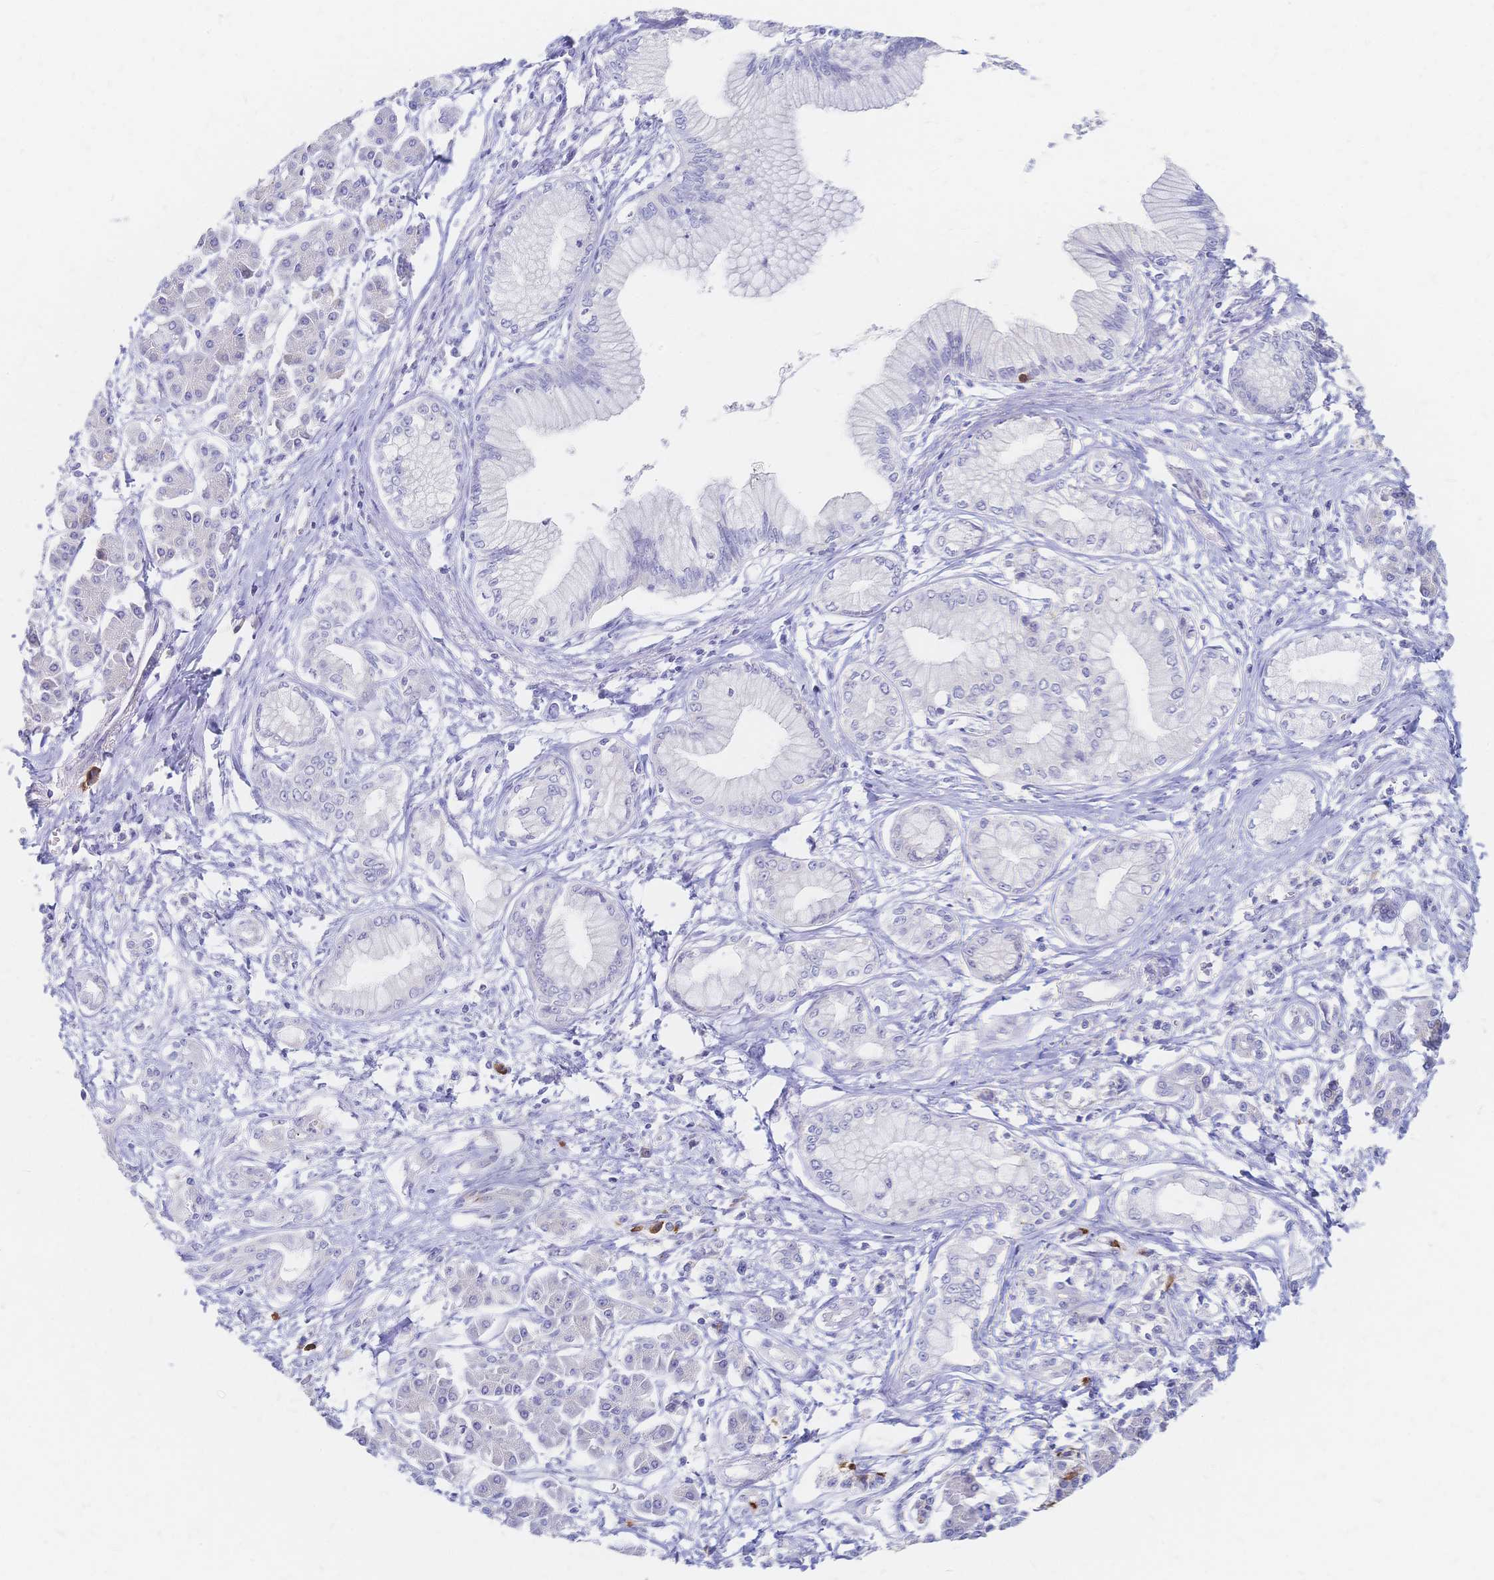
{"staining": {"intensity": "negative", "quantity": "none", "location": "none"}, "tissue": "pancreatic cancer", "cell_type": "Tumor cells", "image_type": "cancer", "snomed": [{"axis": "morphology", "description": "Adenocarcinoma, NOS"}, {"axis": "topography", "description": "Pancreas"}], "caption": "Immunohistochemical staining of adenocarcinoma (pancreatic) demonstrates no significant staining in tumor cells.", "gene": "VWC2L", "patient": {"sex": "female", "age": 68}}